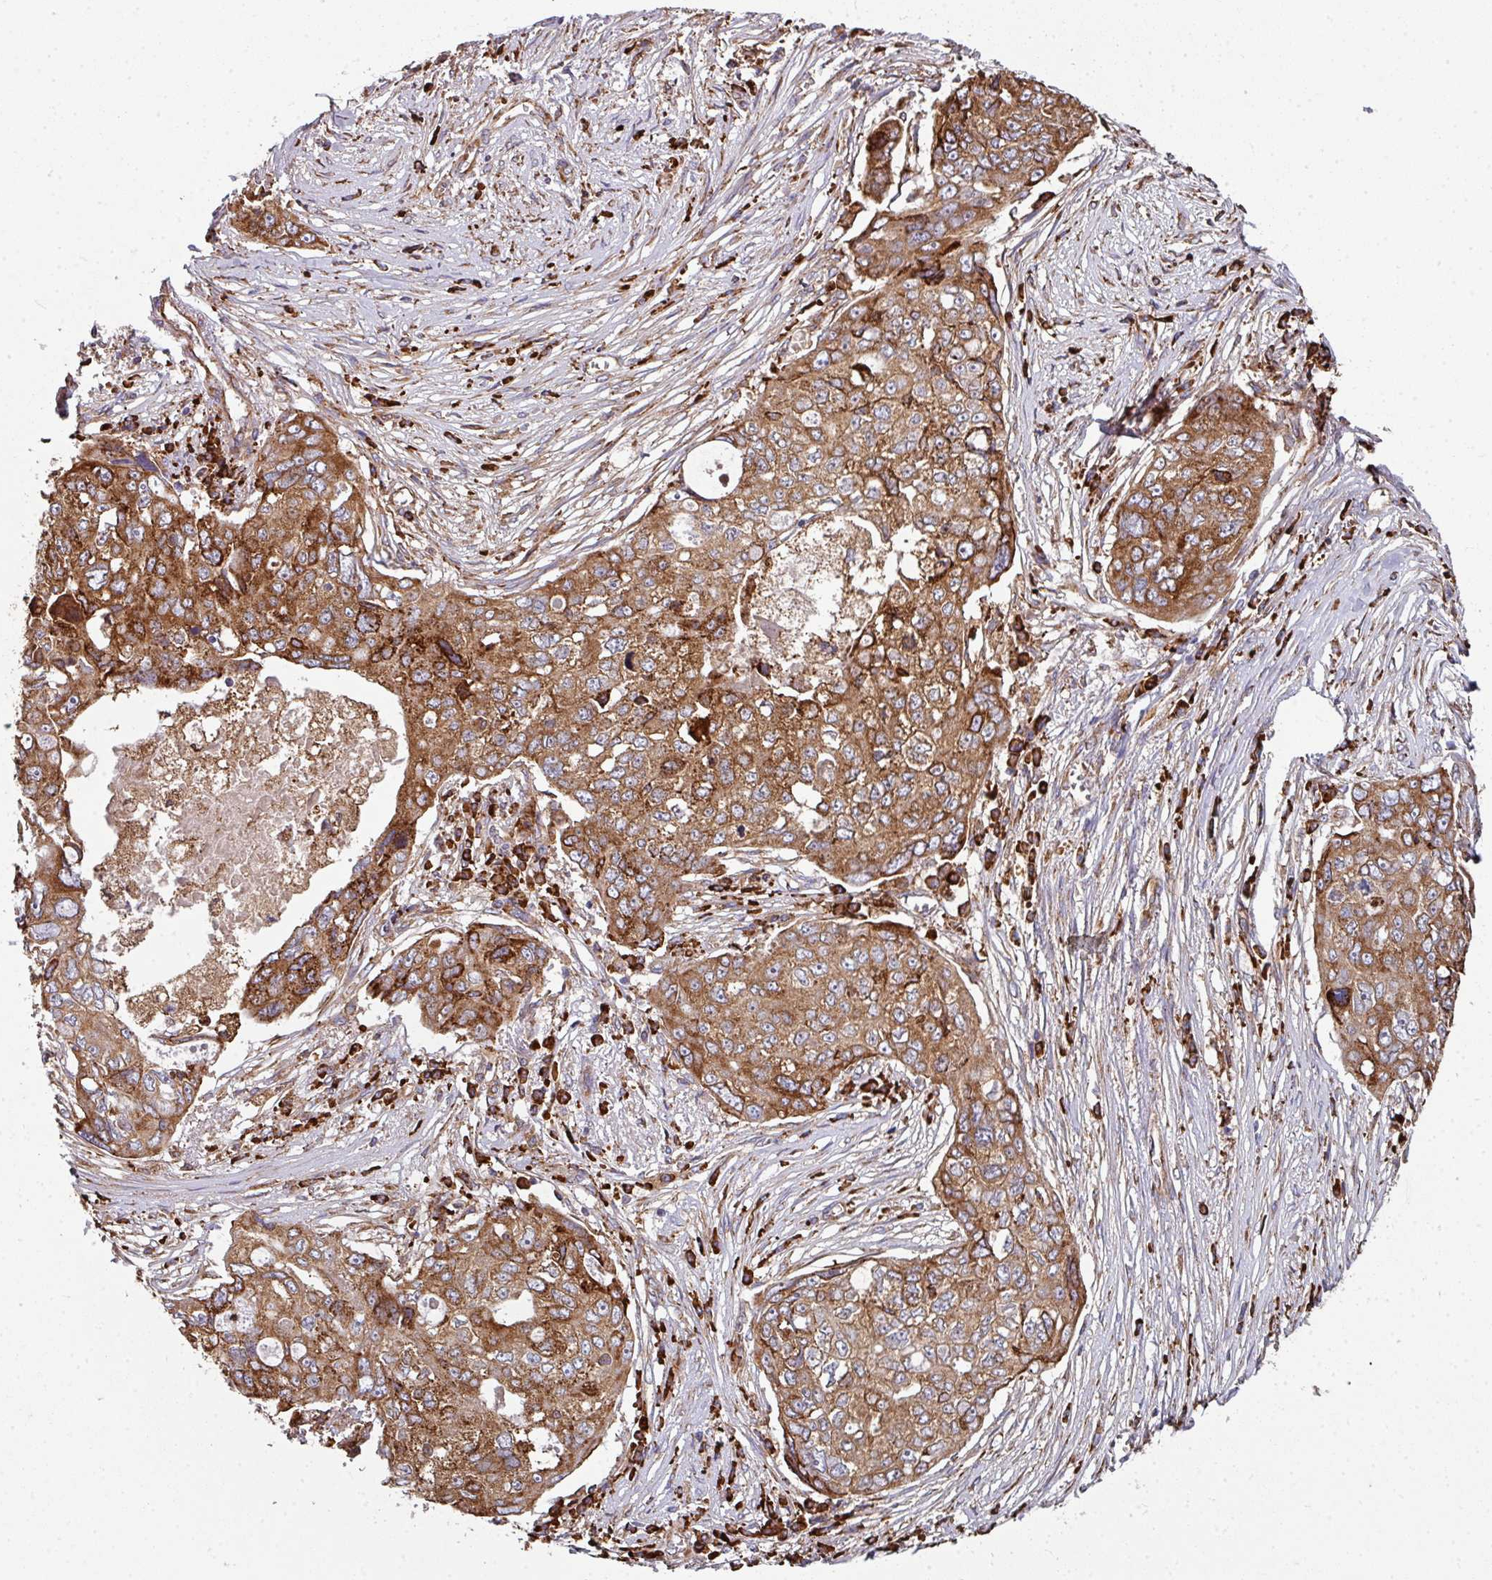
{"staining": {"intensity": "moderate", "quantity": ">75%", "location": "cytoplasmic/membranous"}, "tissue": "ovarian cancer", "cell_type": "Tumor cells", "image_type": "cancer", "snomed": [{"axis": "morphology", "description": "Carcinoma, endometroid"}, {"axis": "topography", "description": "Ovary"}], "caption": "Immunohistochemistry image of neoplastic tissue: human ovarian cancer stained using immunohistochemistry (IHC) demonstrates medium levels of moderate protein expression localized specifically in the cytoplasmic/membranous of tumor cells, appearing as a cytoplasmic/membranous brown color.", "gene": "FAT4", "patient": {"sex": "female", "age": 70}}